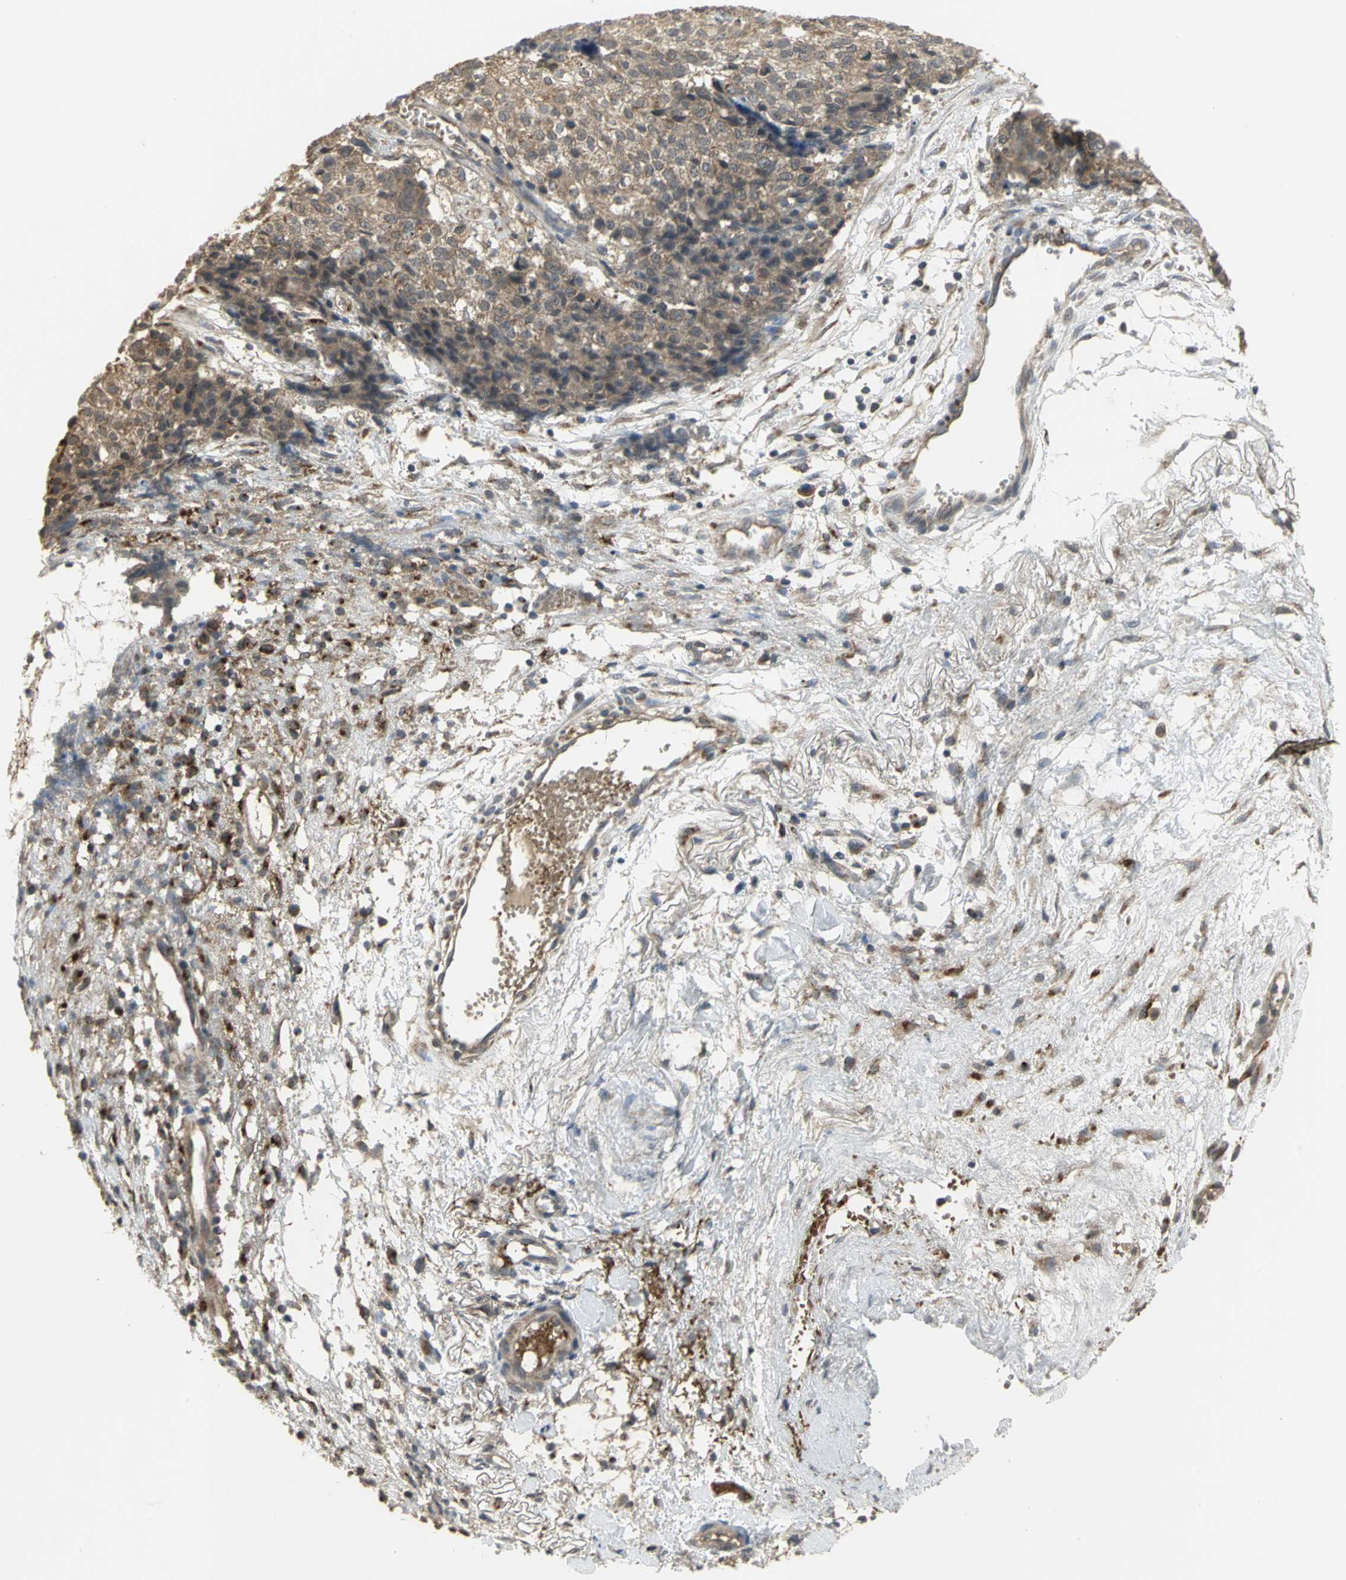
{"staining": {"intensity": "weak", "quantity": ">75%", "location": "cytoplasmic/membranous"}, "tissue": "ovarian cancer", "cell_type": "Tumor cells", "image_type": "cancer", "snomed": [{"axis": "morphology", "description": "Carcinoma, endometroid"}, {"axis": "topography", "description": "Ovary"}], "caption": "A micrograph of ovarian cancer stained for a protein demonstrates weak cytoplasmic/membranous brown staining in tumor cells.", "gene": "KEAP1", "patient": {"sex": "female", "age": 42}}